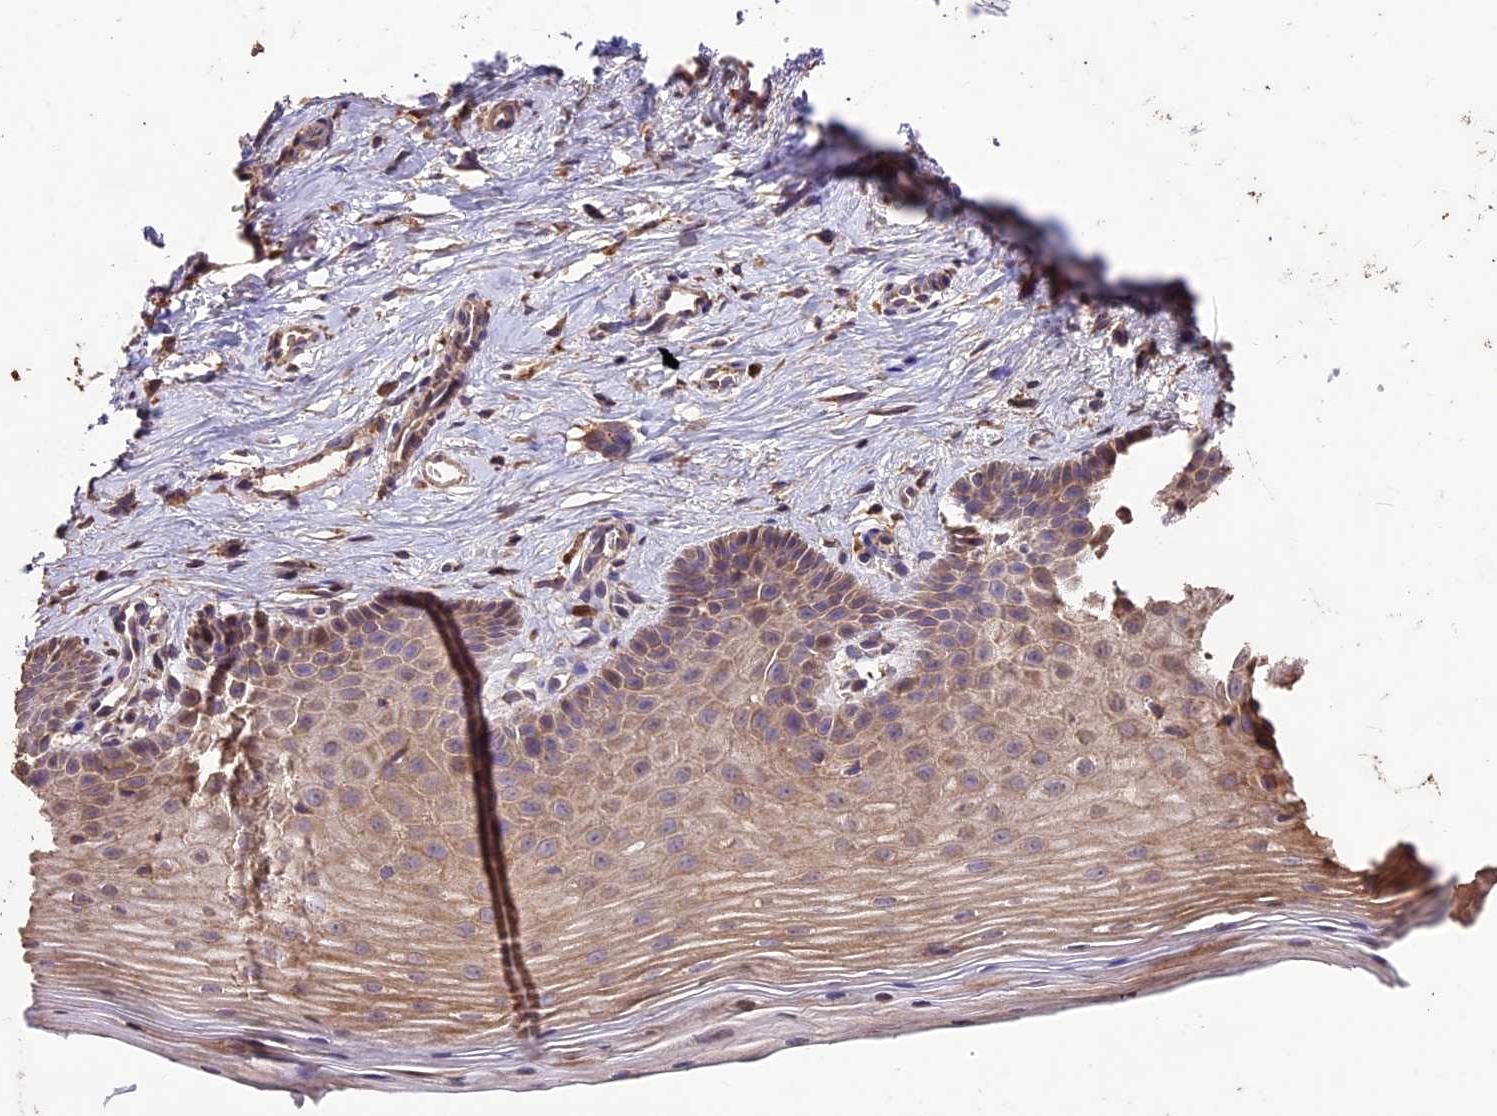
{"staining": {"intensity": "weak", "quantity": ">75%", "location": "cytoplasmic/membranous"}, "tissue": "cervix", "cell_type": "Glandular cells", "image_type": "normal", "snomed": [{"axis": "morphology", "description": "Normal tissue, NOS"}, {"axis": "topography", "description": "Cervix"}], "caption": "A brown stain highlights weak cytoplasmic/membranous positivity of a protein in glandular cells of normal human cervix.", "gene": "CRLF1", "patient": {"sex": "female", "age": 36}}